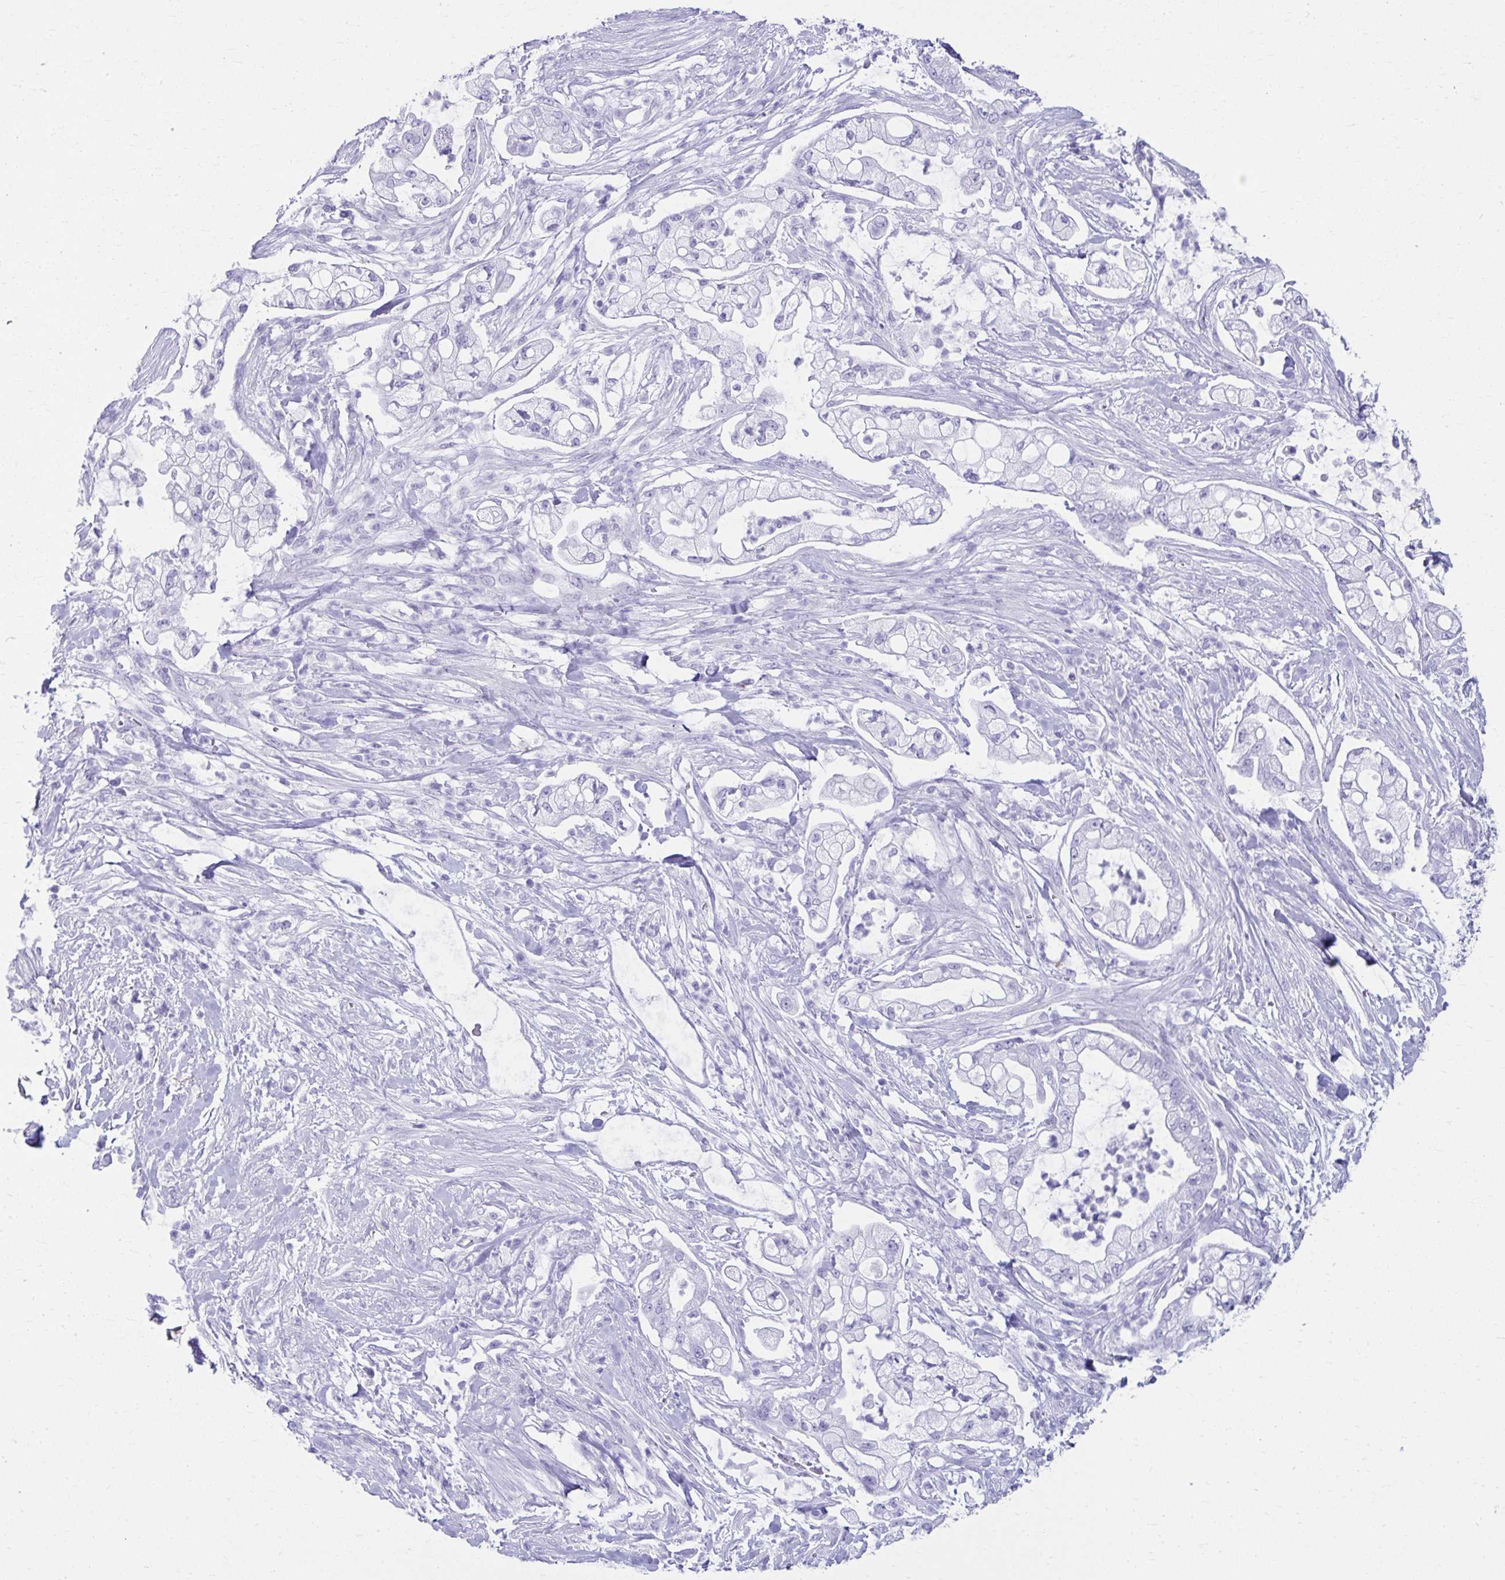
{"staining": {"intensity": "negative", "quantity": "none", "location": "none"}, "tissue": "pancreatic cancer", "cell_type": "Tumor cells", "image_type": "cancer", "snomed": [{"axis": "morphology", "description": "Adenocarcinoma, NOS"}, {"axis": "topography", "description": "Pancreas"}], "caption": "Immunohistochemistry micrograph of pancreatic cancer stained for a protein (brown), which shows no expression in tumor cells.", "gene": "ATP4B", "patient": {"sex": "female", "age": 69}}